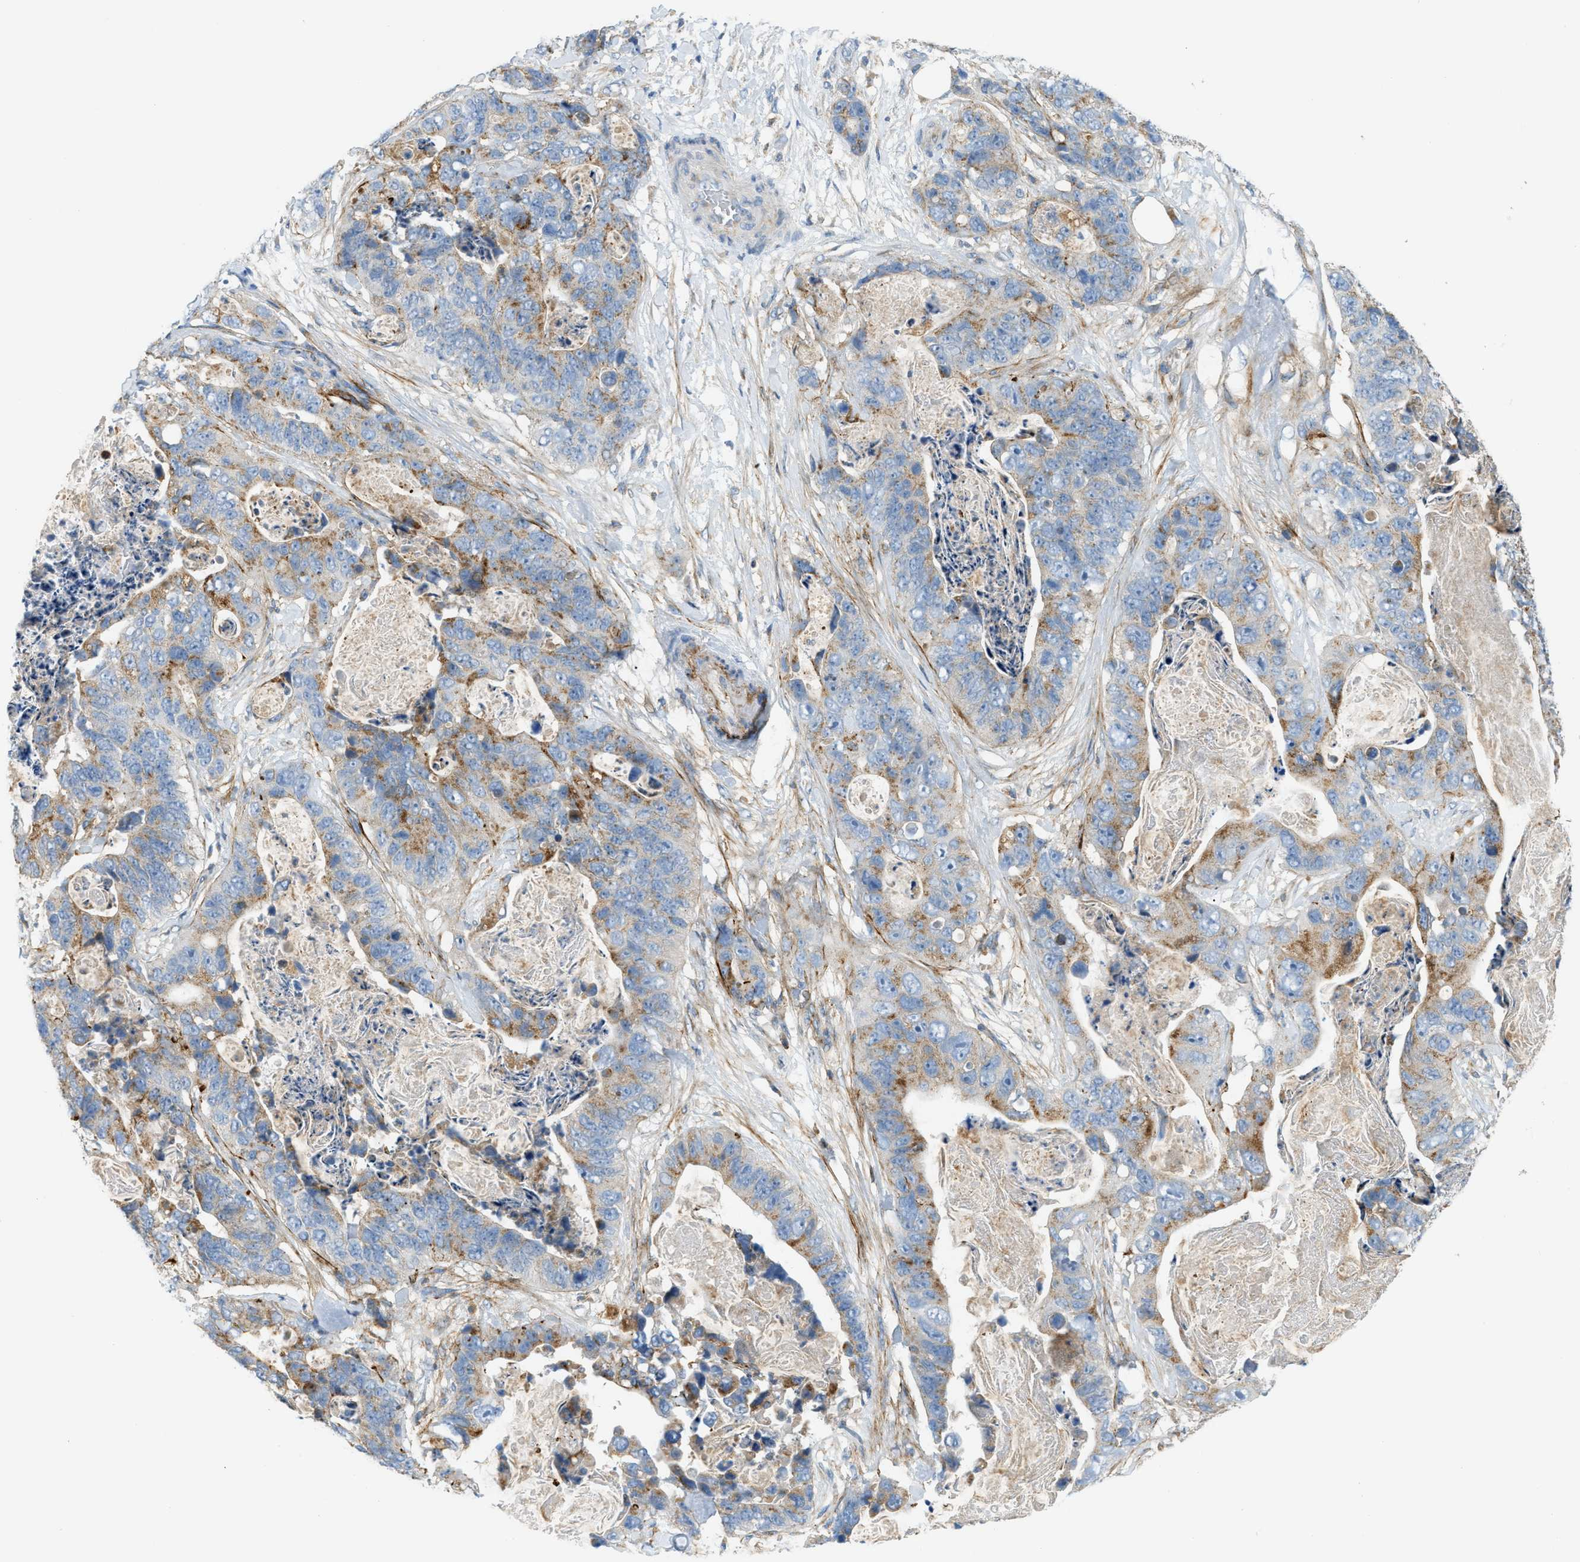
{"staining": {"intensity": "moderate", "quantity": ">75%", "location": "cytoplasmic/membranous"}, "tissue": "stomach cancer", "cell_type": "Tumor cells", "image_type": "cancer", "snomed": [{"axis": "morphology", "description": "Adenocarcinoma, NOS"}, {"axis": "topography", "description": "Stomach"}], "caption": "The micrograph demonstrates a brown stain indicating the presence of a protein in the cytoplasmic/membranous of tumor cells in stomach cancer.", "gene": "LMBRD1", "patient": {"sex": "female", "age": 89}}